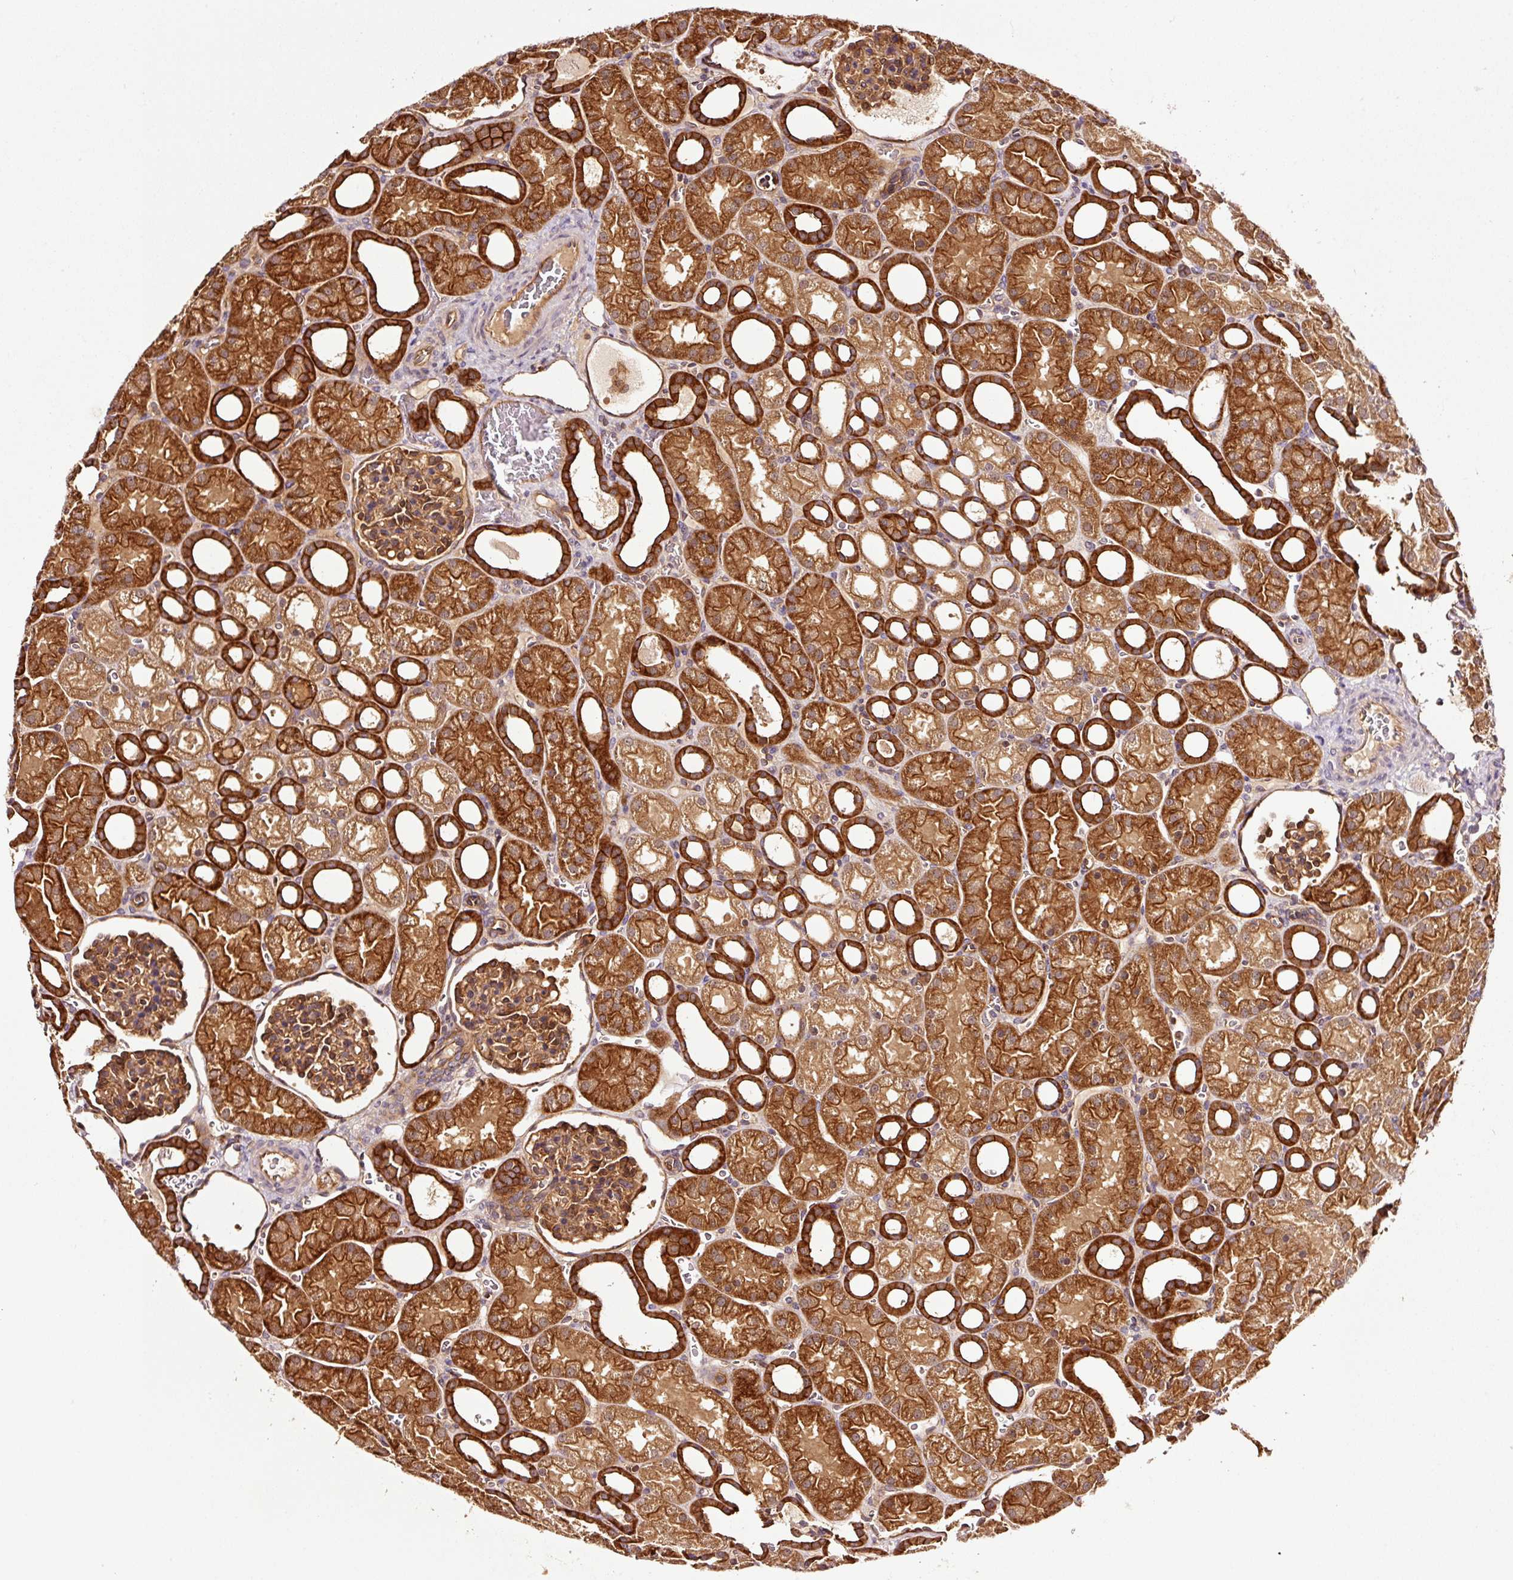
{"staining": {"intensity": "strong", "quantity": ">75%", "location": "cytoplasmic/membranous"}, "tissue": "kidney", "cell_type": "Cells in glomeruli", "image_type": "normal", "snomed": [{"axis": "morphology", "description": "Normal tissue, NOS"}, {"axis": "topography", "description": "Kidney"}], "caption": "Immunohistochemistry (DAB) staining of benign human kidney displays strong cytoplasmic/membranous protein staining in approximately >75% of cells in glomeruli.", "gene": "METAP1", "patient": {"sex": "male", "age": 2}}